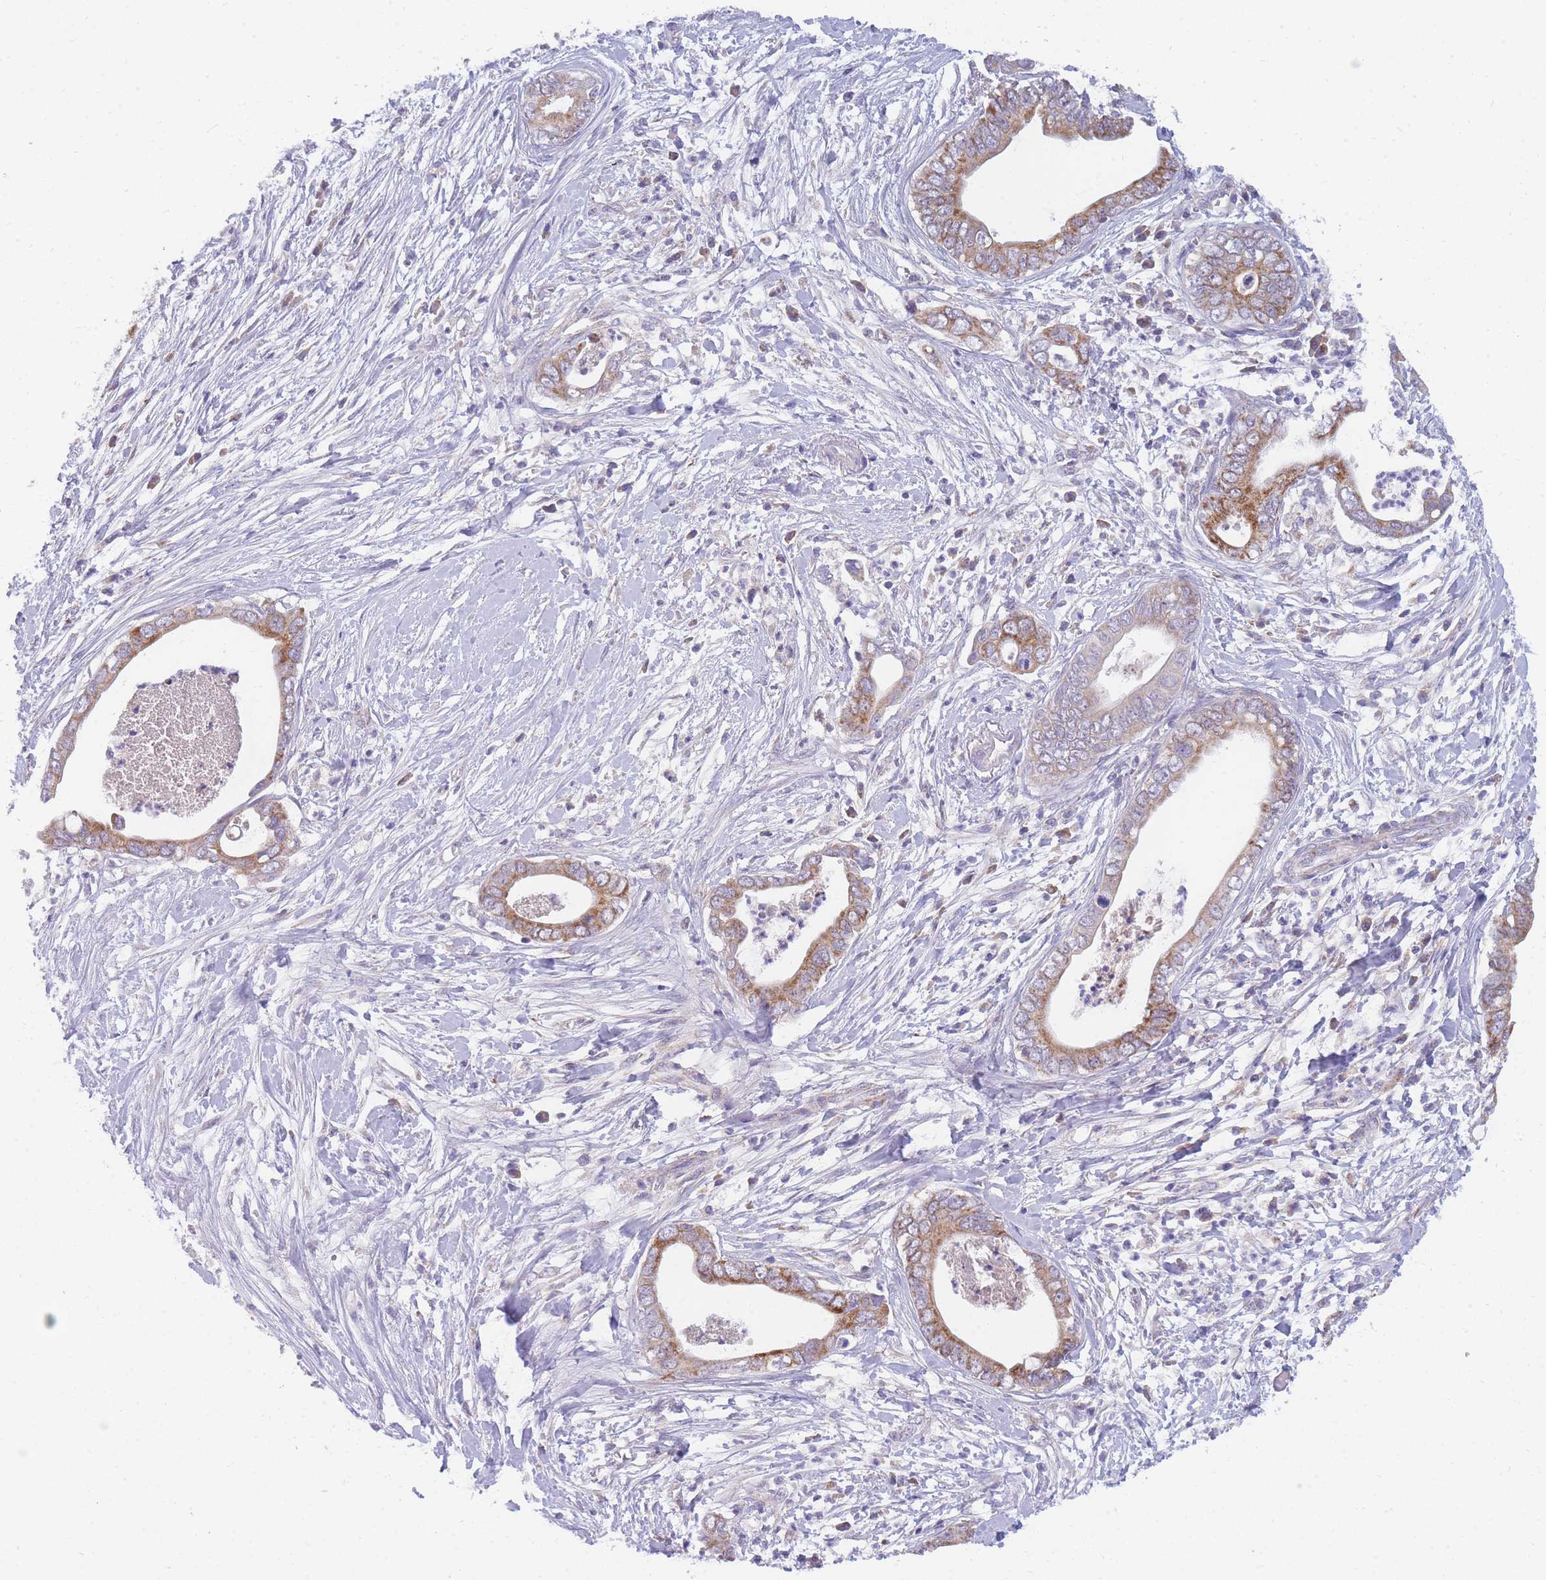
{"staining": {"intensity": "moderate", "quantity": ">75%", "location": "cytoplasmic/membranous"}, "tissue": "pancreatic cancer", "cell_type": "Tumor cells", "image_type": "cancer", "snomed": [{"axis": "morphology", "description": "Adenocarcinoma, NOS"}, {"axis": "topography", "description": "Pancreas"}], "caption": "Immunohistochemical staining of pancreatic cancer demonstrates moderate cytoplasmic/membranous protein positivity in about >75% of tumor cells.", "gene": "MRPS11", "patient": {"sex": "male", "age": 75}}